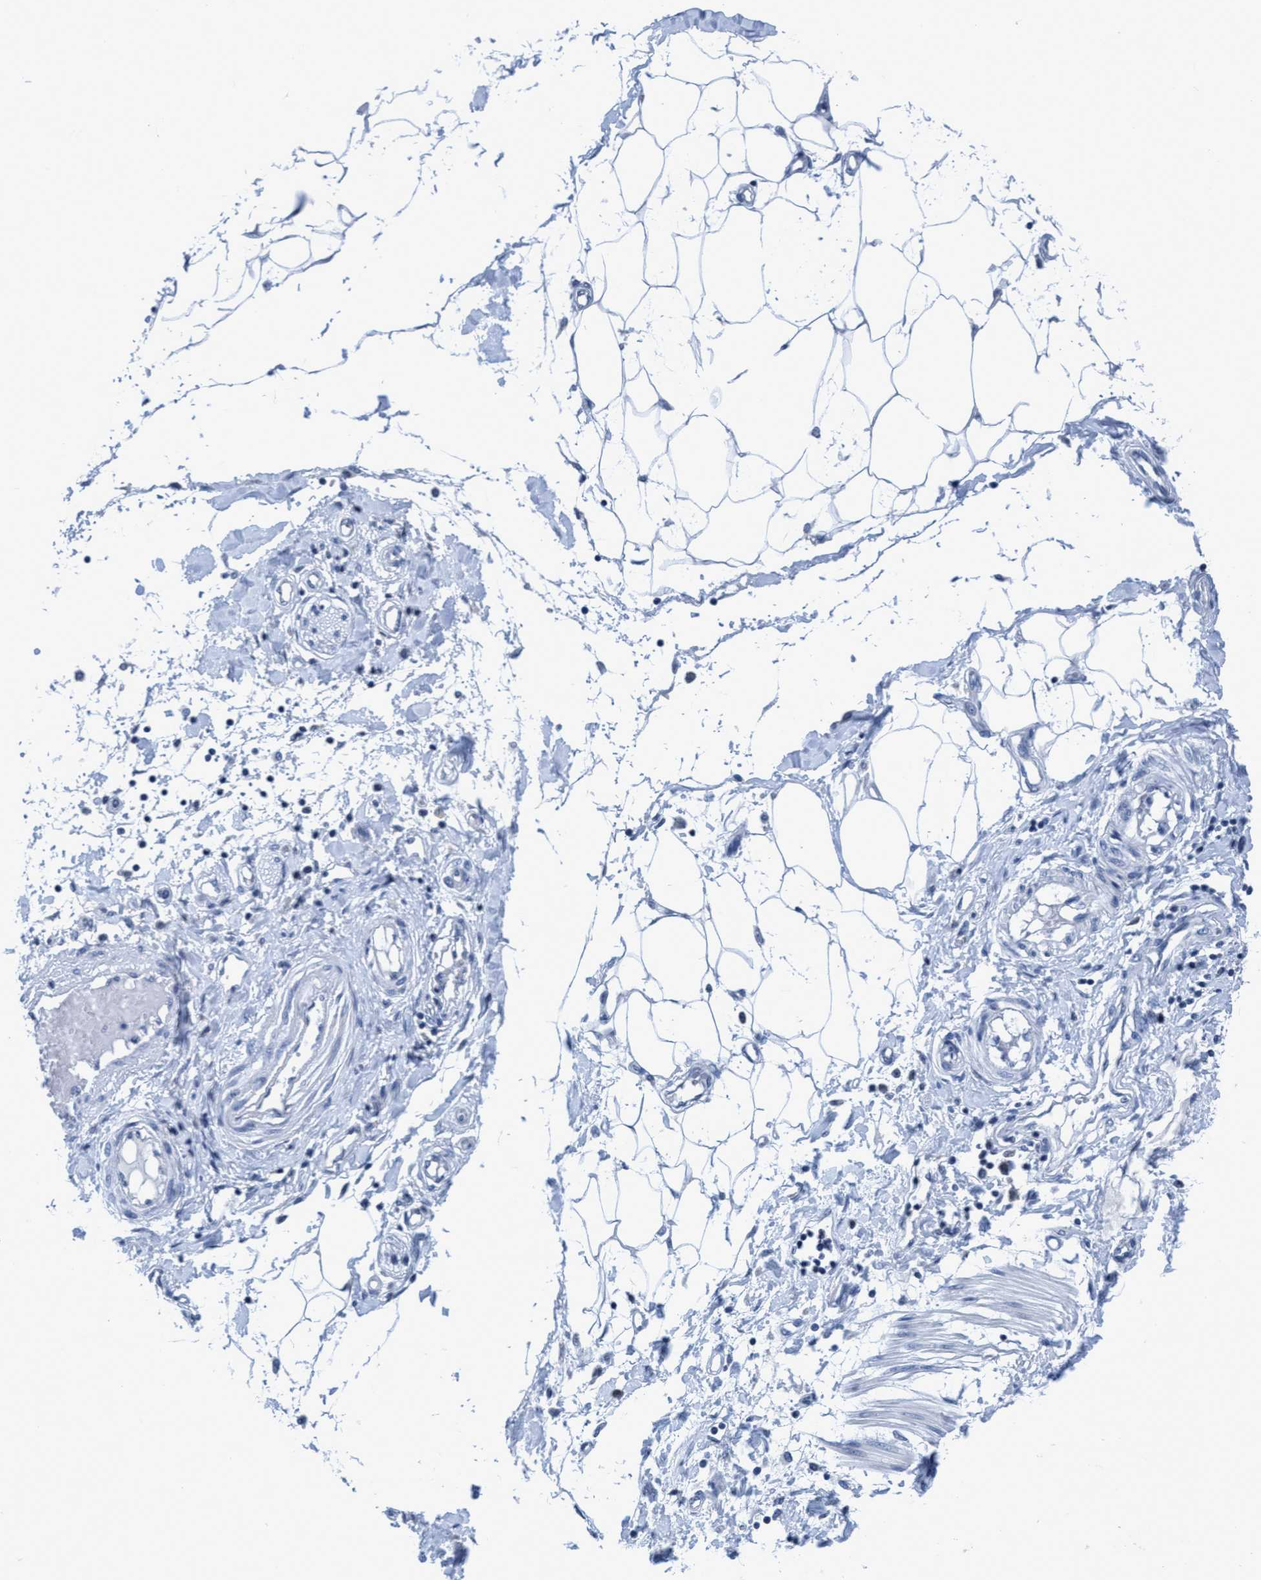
{"staining": {"intensity": "negative", "quantity": "none", "location": "none"}, "tissue": "adipose tissue", "cell_type": "Adipocytes", "image_type": "normal", "snomed": [{"axis": "morphology", "description": "Normal tissue, NOS"}, {"axis": "morphology", "description": "Adenocarcinoma, NOS"}, {"axis": "topography", "description": "Colon"}, {"axis": "topography", "description": "Peripheral nerve tissue"}], "caption": "Immunohistochemical staining of unremarkable human adipose tissue reveals no significant staining in adipocytes.", "gene": "DNAI1", "patient": {"sex": "male", "age": 14}}